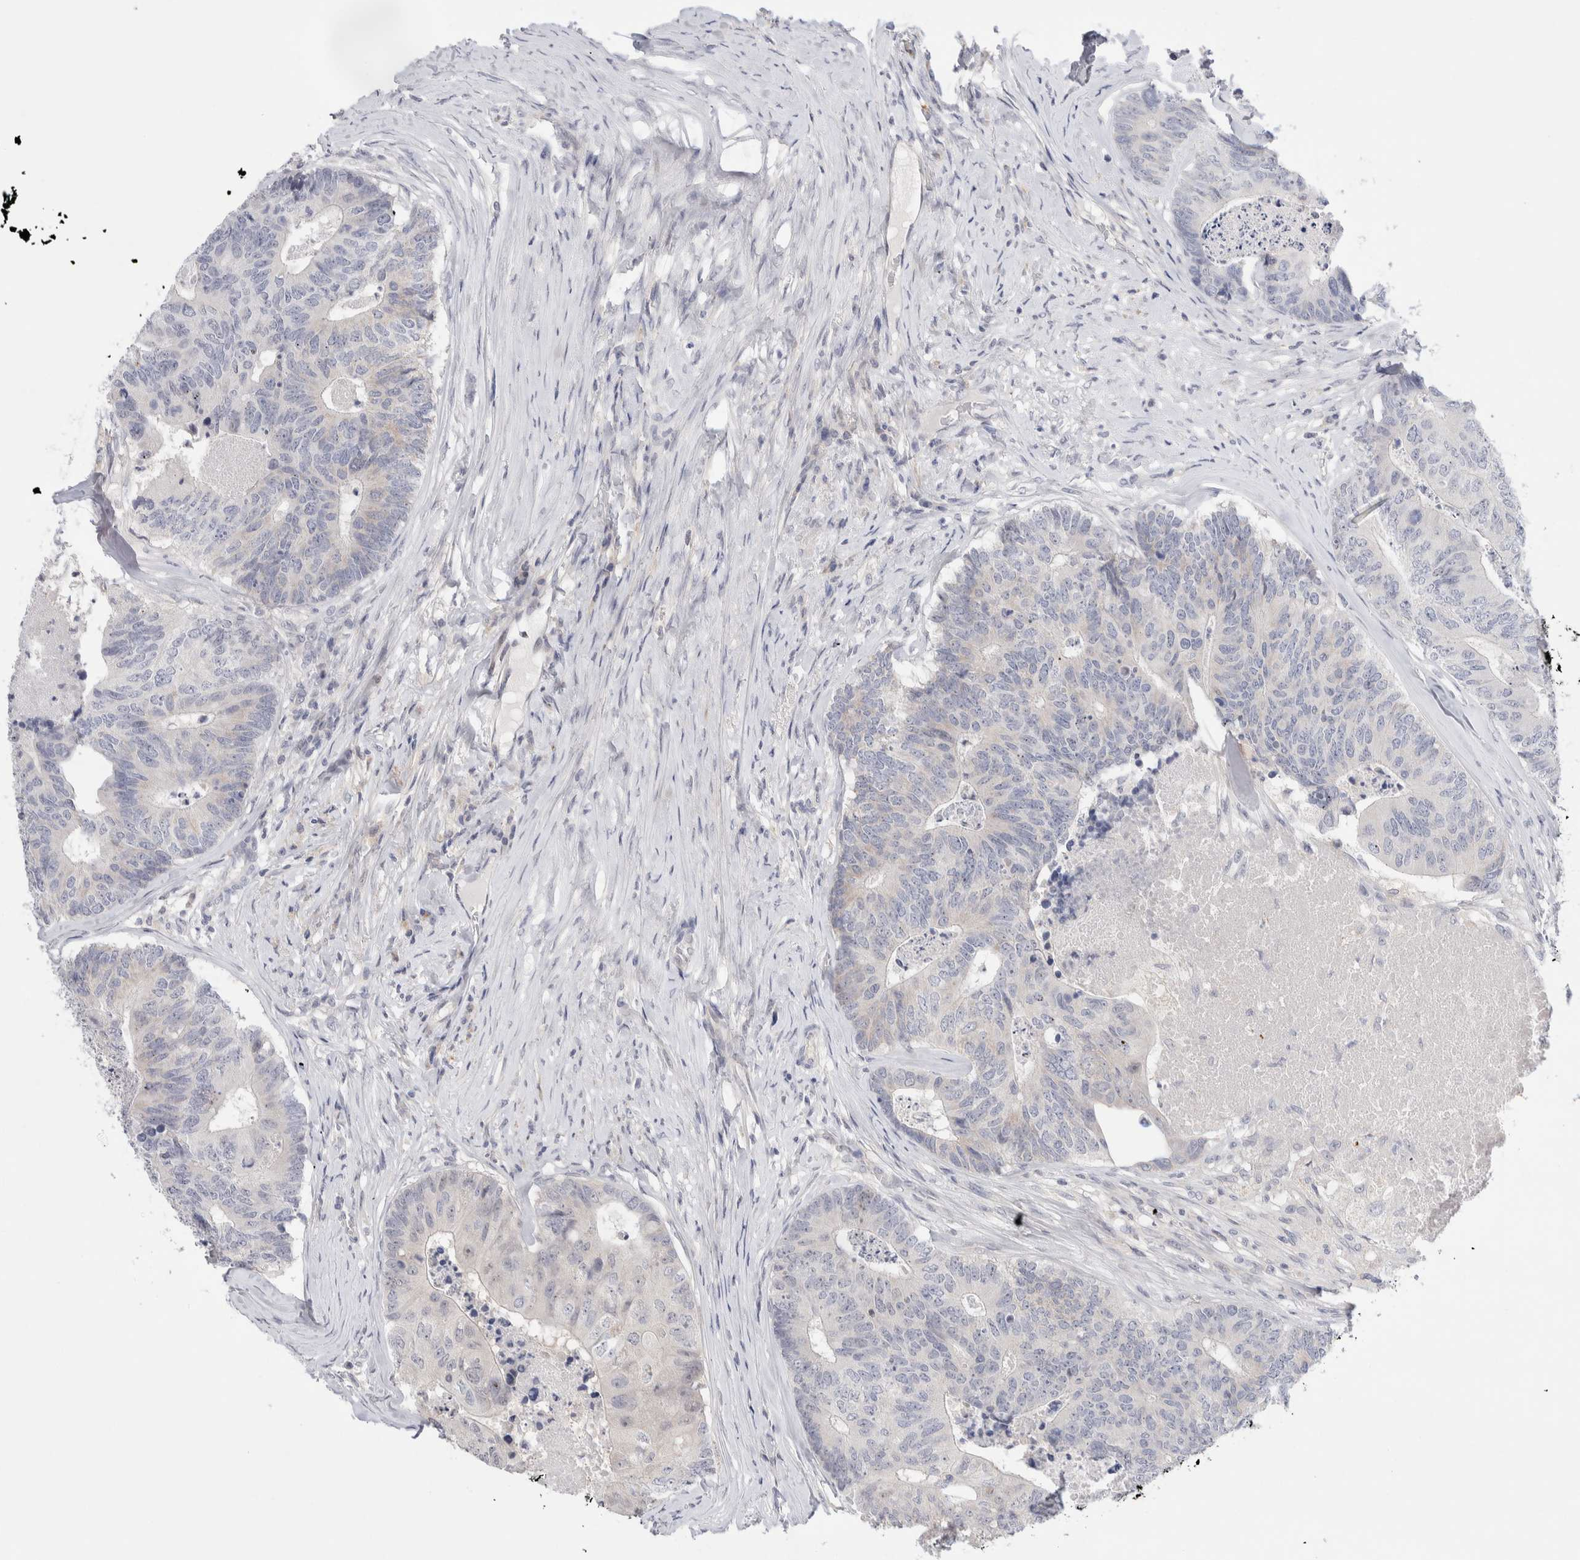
{"staining": {"intensity": "negative", "quantity": "none", "location": "none"}, "tissue": "colorectal cancer", "cell_type": "Tumor cells", "image_type": "cancer", "snomed": [{"axis": "morphology", "description": "Adenocarcinoma, NOS"}, {"axis": "topography", "description": "Colon"}], "caption": "Colorectal cancer was stained to show a protein in brown. There is no significant expression in tumor cells.", "gene": "DNAJB6", "patient": {"sex": "female", "age": 67}}